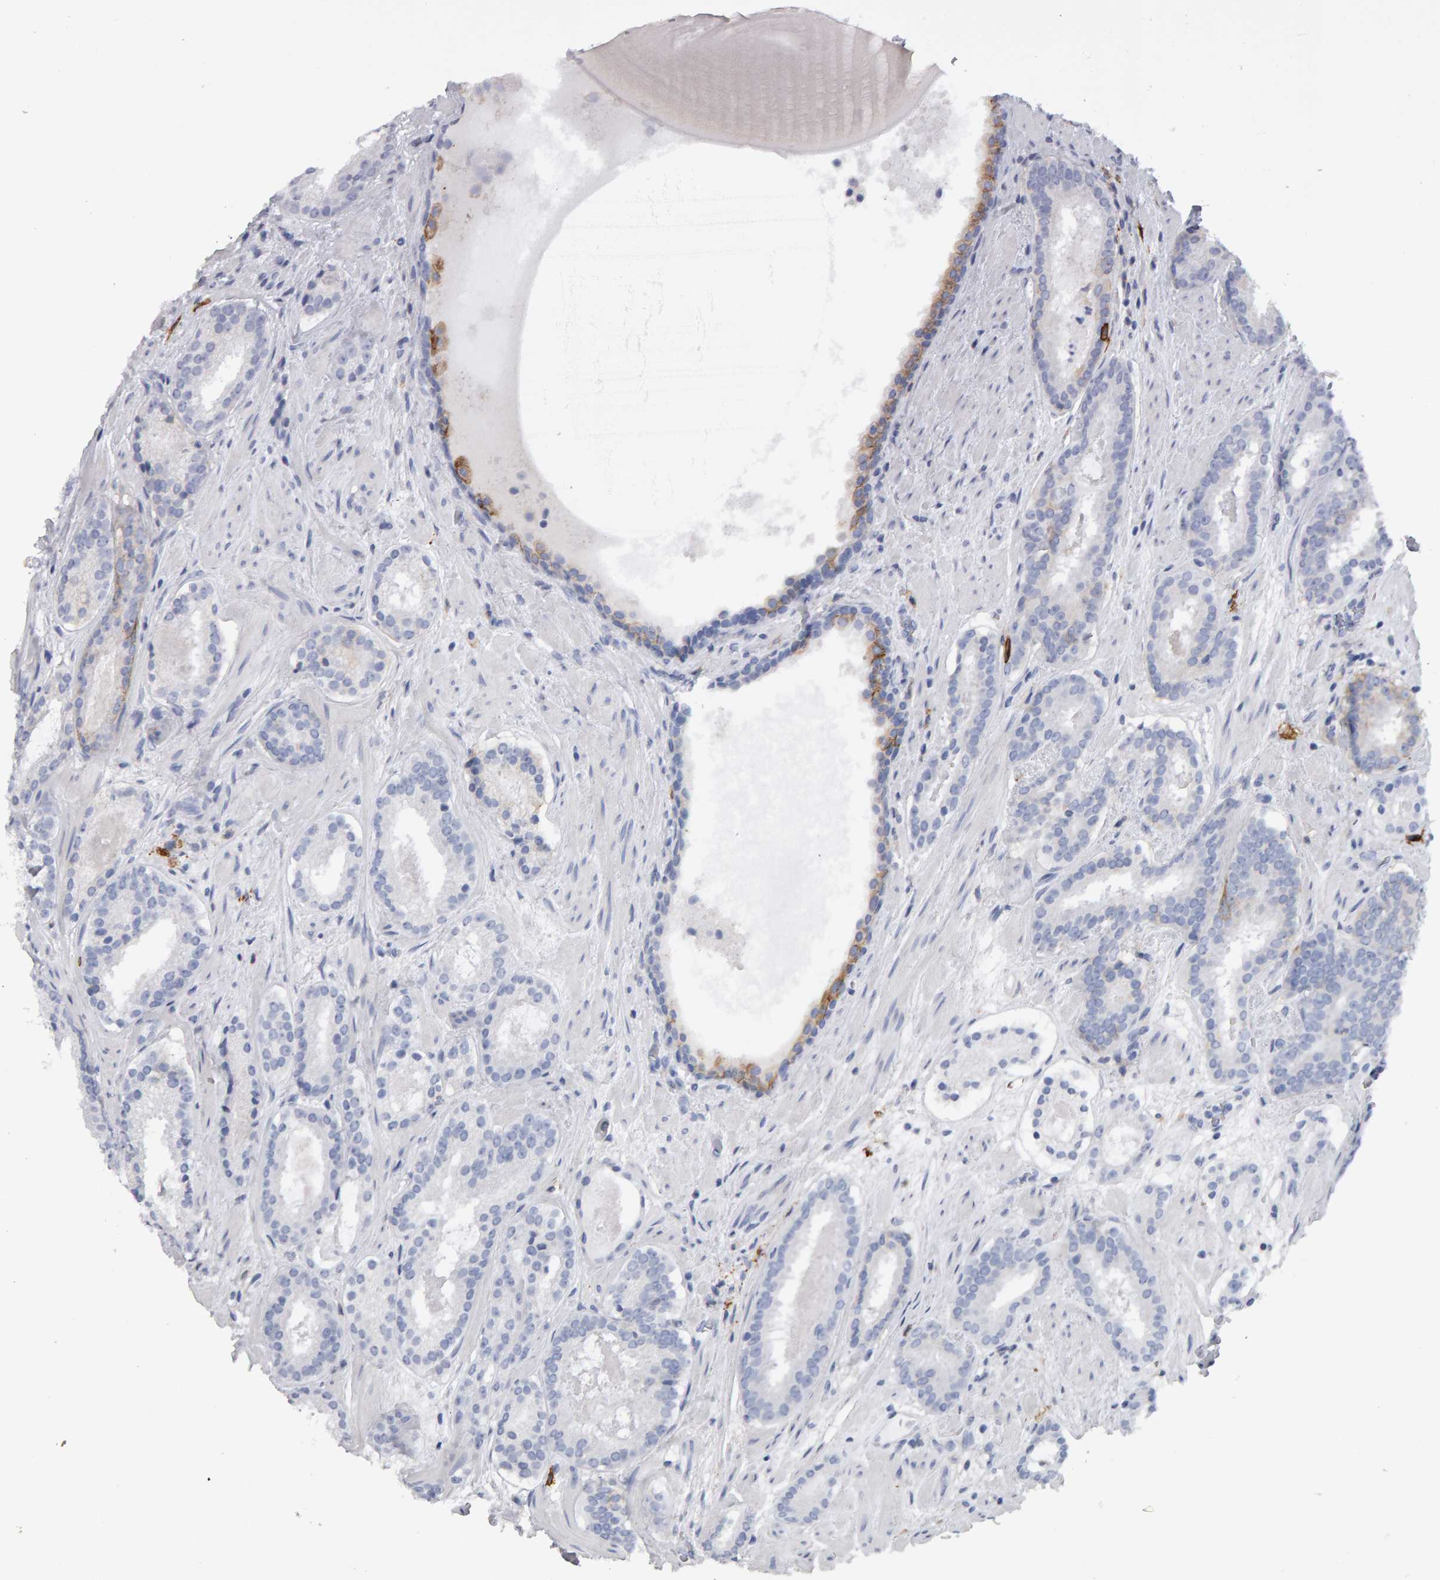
{"staining": {"intensity": "weak", "quantity": "<25%", "location": "cytoplasmic/membranous"}, "tissue": "prostate cancer", "cell_type": "Tumor cells", "image_type": "cancer", "snomed": [{"axis": "morphology", "description": "Adenocarcinoma, Low grade"}, {"axis": "topography", "description": "Prostate"}], "caption": "This image is of prostate cancer (low-grade adenocarcinoma) stained with IHC to label a protein in brown with the nuclei are counter-stained blue. There is no positivity in tumor cells. (Brightfield microscopy of DAB (3,3'-diaminobenzidine) IHC at high magnification).", "gene": "CD38", "patient": {"sex": "male", "age": 69}}